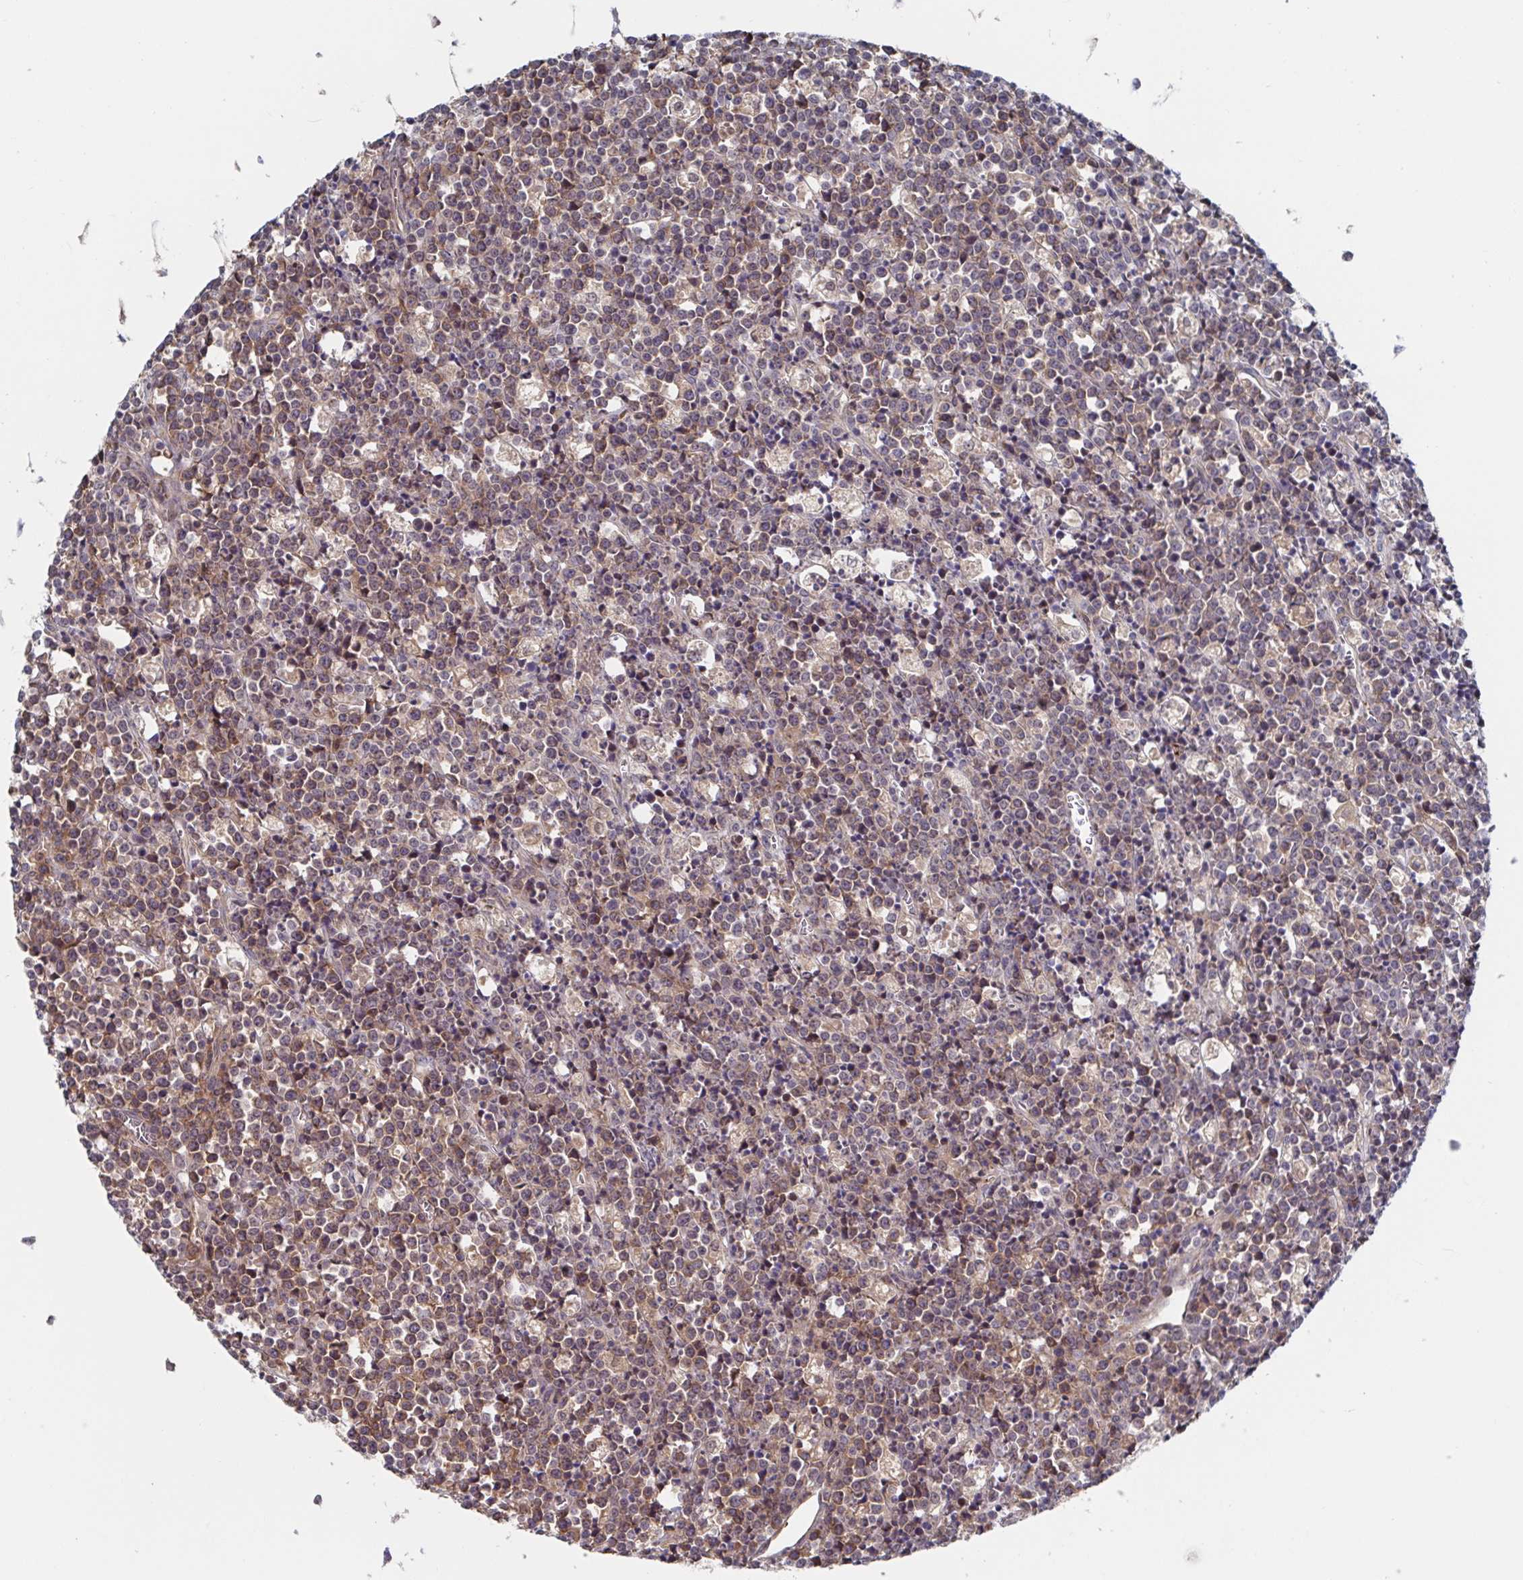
{"staining": {"intensity": "moderate", "quantity": ">75%", "location": "cytoplasmic/membranous"}, "tissue": "lymphoma", "cell_type": "Tumor cells", "image_type": "cancer", "snomed": [{"axis": "morphology", "description": "Malignant lymphoma, non-Hodgkin's type, High grade"}, {"axis": "topography", "description": "Ovary"}], "caption": "This is an image of immunohistochemistry (IHC) staining of malignant lymphoma, non-Hodgkin's type (high-grade), which shows moderate staining in the cytoplasmic/membranous of tumor cells.", "gene": "DHRS12", "patient": {"sex": "female", "age": 56}}